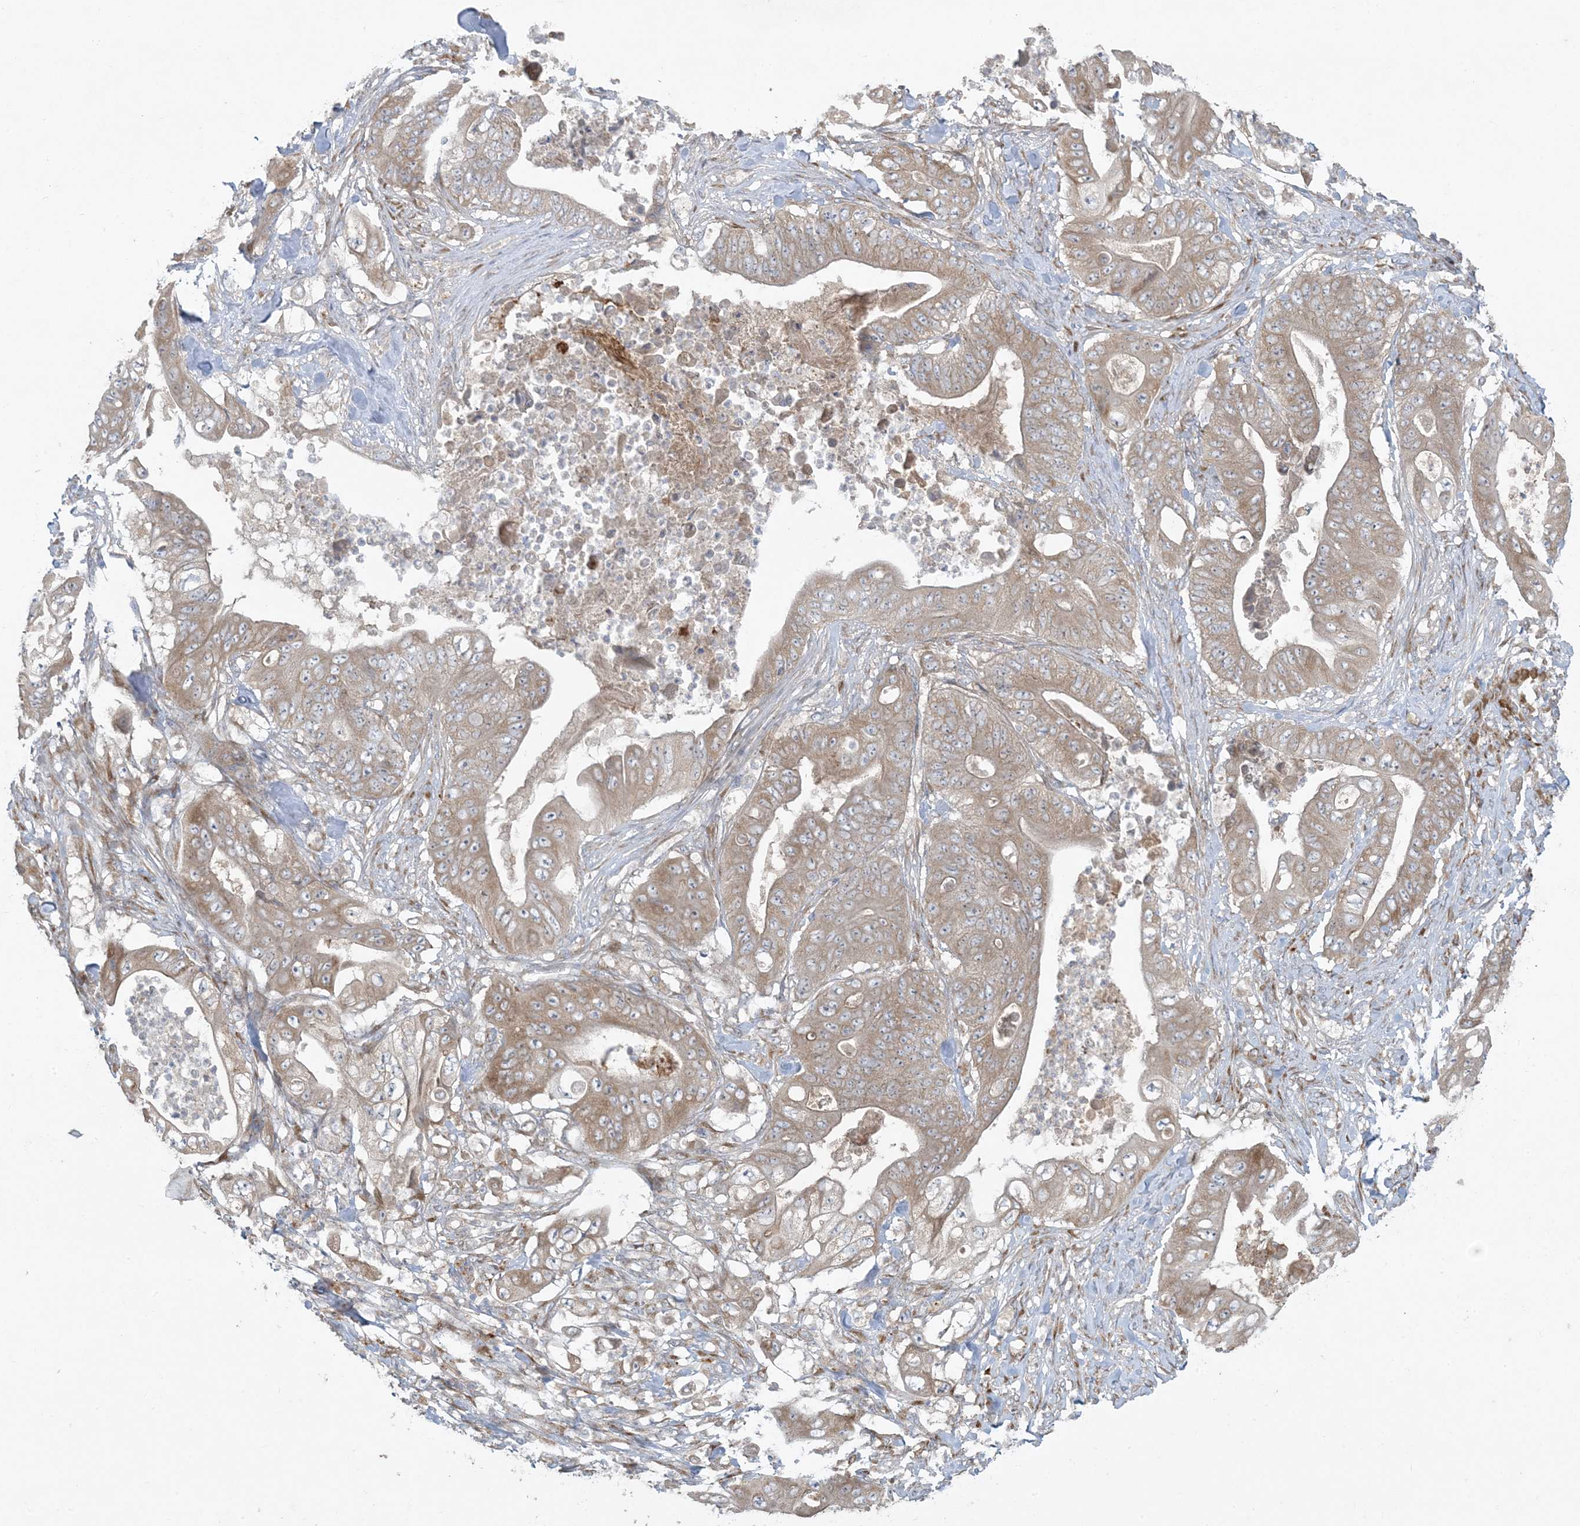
{"staining": {"intensity": "weak", "quantity": ">75%", "location": "cytoplasmic/membranous"}, "tissue": "stomach cancer", "cell_type": "Tumor cells", "image_type": "cancer", "snomed": [{"axis": "morphology", "description": "Adenocarcinoma, NOS"}, {"axis": "topography", "description": "Stomach"}], "caption": "Immunohistochemical staining of human stomach cancer (adenocarcinoma) shows low levels of weak cytoplasmic/membranous protein positivity in about >75% of tumor cells.", "gene": "ZNF263", "patient": {"sex": "female", "age": 73}}